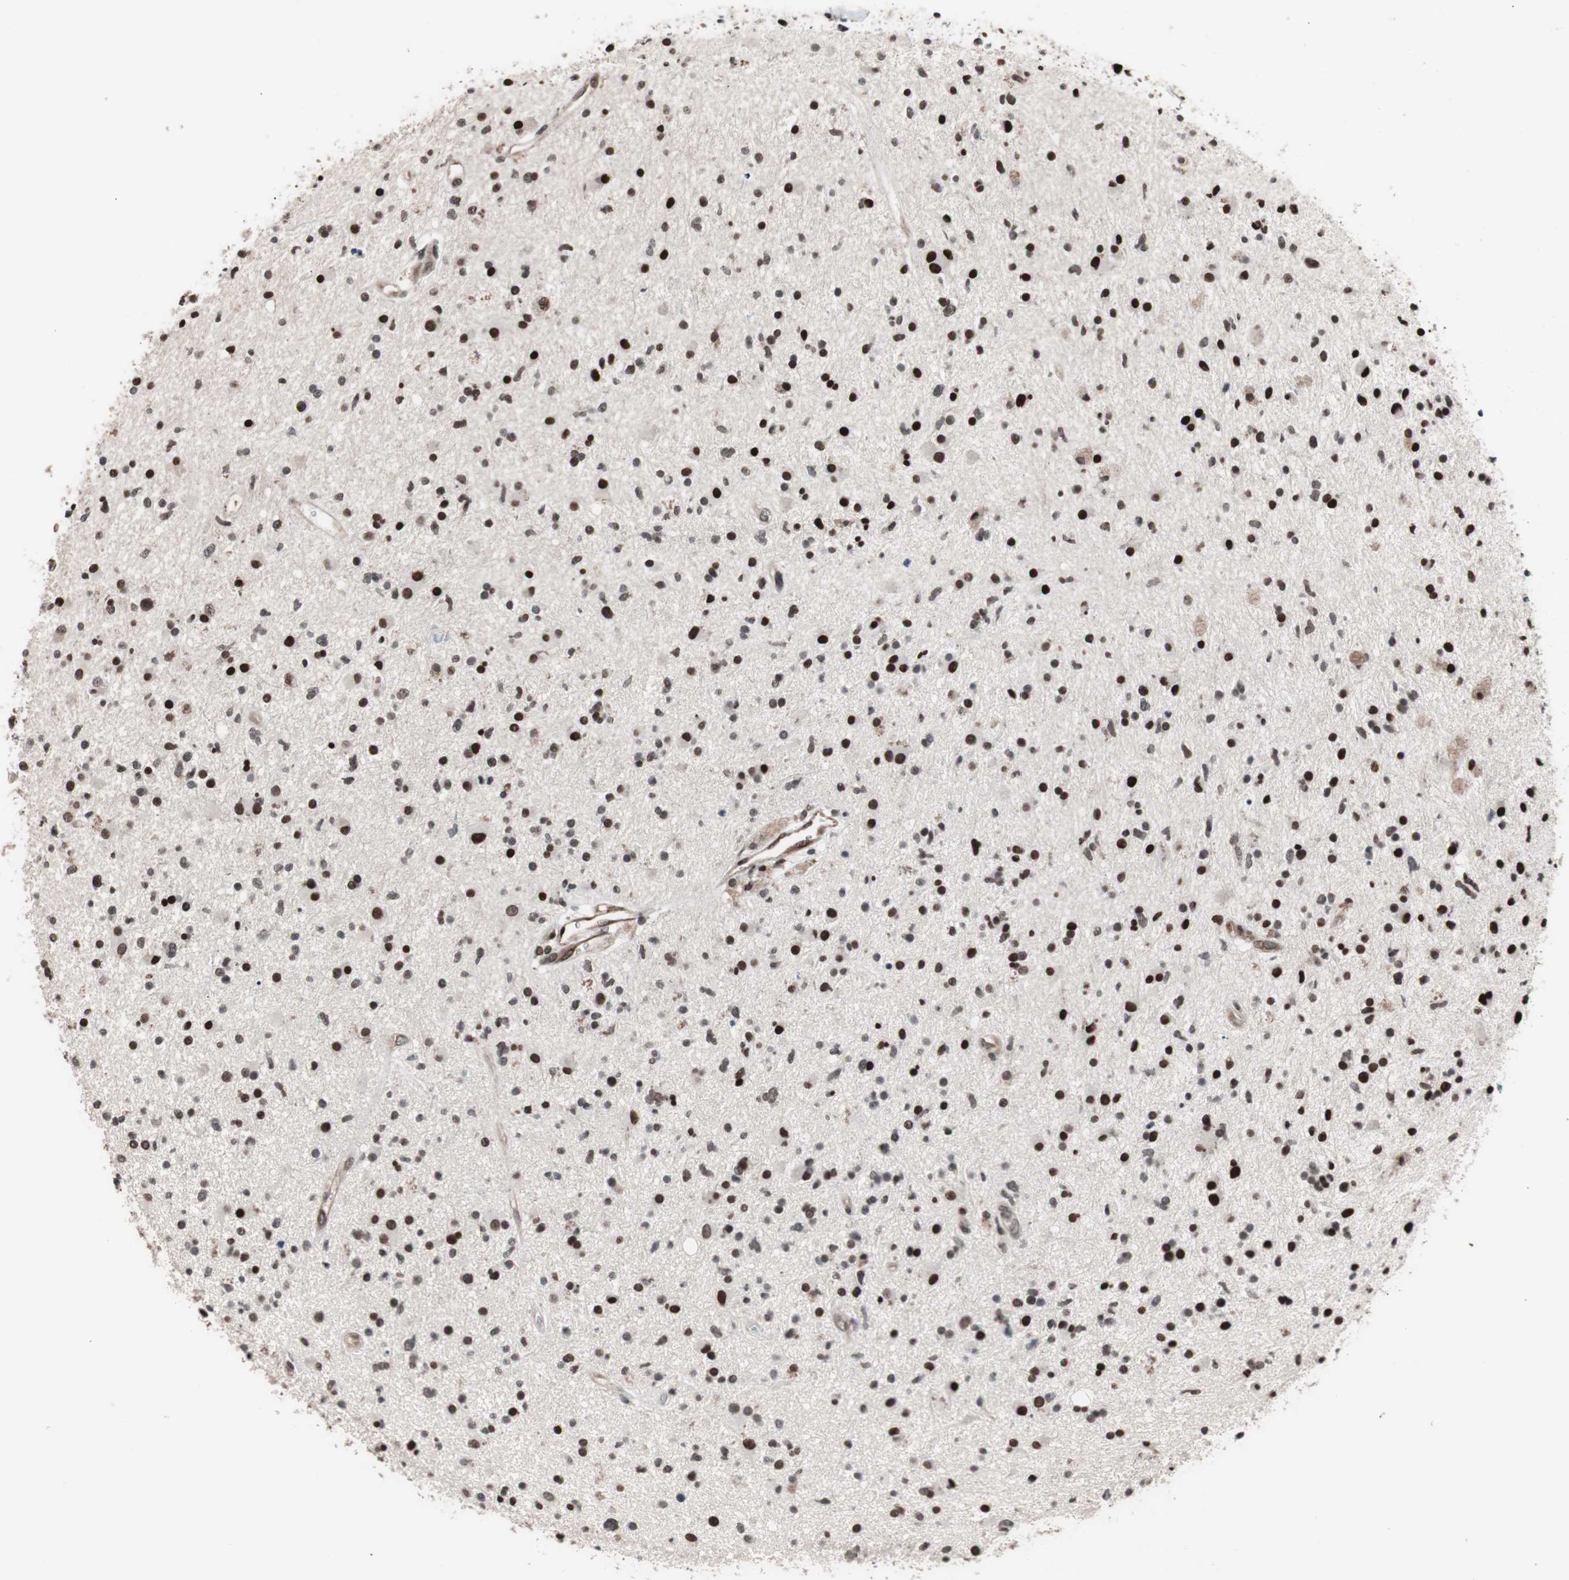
{"staining": {"intensity": "strong", "quantity": ">75%", "location": "nuclear"}, "tissue": "glioma", "cell_type": "Tumor cells", "image_type": "cancer", "snomed": [{"axis": "morphology", "description": "Glioma, malignant, High grade"}, {"axis": "topography", "description": "Brain"}], "caption": "Strong nuclear expression for a protein is present in approximately >75% of tumor cells of malignant glioma (high-grade) using immunohistochemistry (IHC).", "gene": "POGZ", "patient": {"sex": "male", "age": 33}}